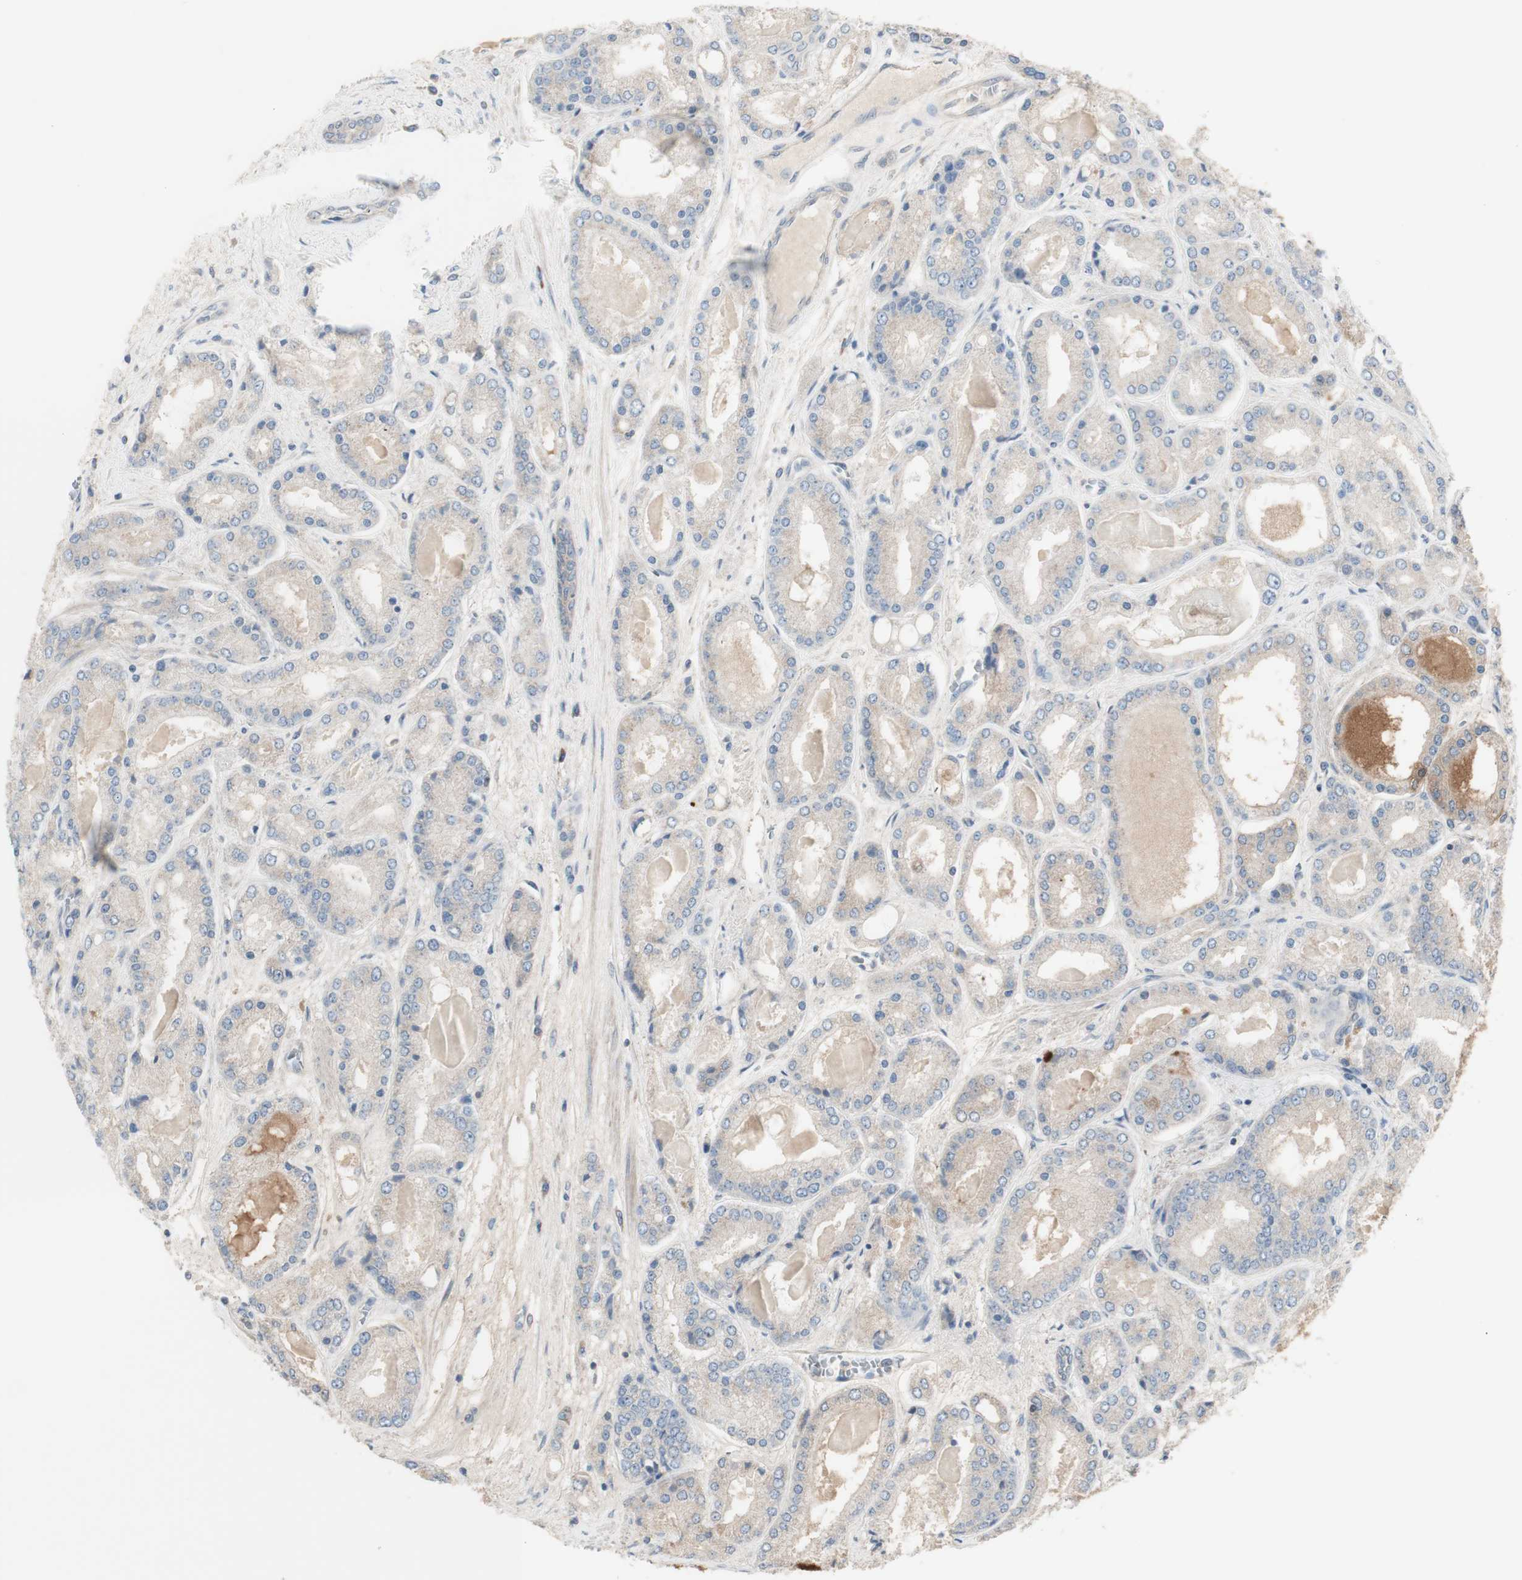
{"staining": {"intensity": "weak", "quantity": "<25%", "location": "cytoplasmic/membranous"}, "tissue": "prostate cancer", "cell_type": "Tumor cells", "image_type": "cancer", "snomed": [{"axis": "morphology", "description": "Adenocarcinoma, High grade"}, {"axis": "topography", "description": "Prostate"}], "caption": "Tumor cells are negative for protein expression in human prostate adenocarcinoma (high-grade). Nuclei are stained in blue.", "gene": "C3orf52", "patient": {"sex": "male", "age": 59}}